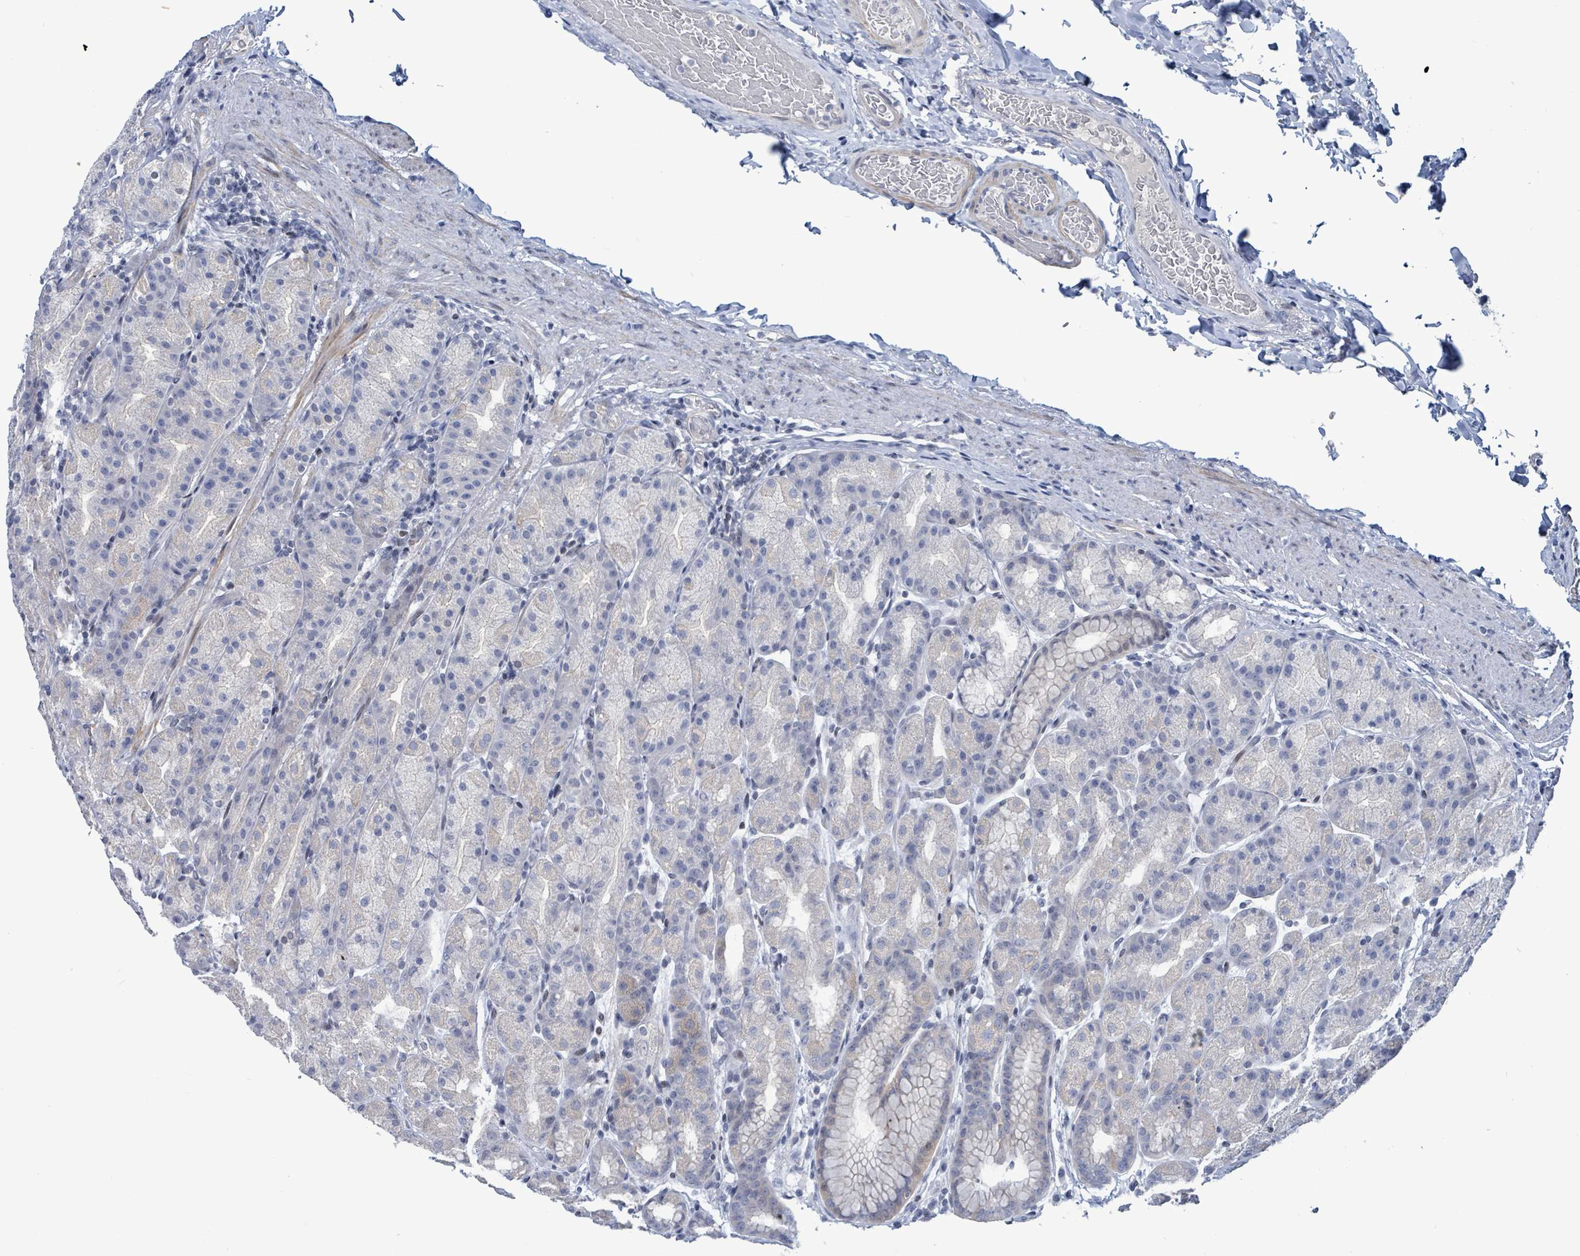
{"staining": {"intensity": "negative", "quantity": "none", "location": "none"}, "tissue": "stomach", "cell_type": "Glandular cells", "image_type": "normal", "snomed": [{"axis": "morphology", "description": "Normal tissue, NOS"}, {"axis": "topography", "description": "Stomach, upper"}, {"axis": "topography", "description": "Stomach"}], "caption": "A histopathology image of stomach stained for a protein demonstrates no brown staining in glandular cells. The staining was performed using DAB to visualize the protein expression in brown, while the nuclei were stained in blue with hematoxylin (Magnification: 20x).", "gene": "NTN3", "patient": {"sex": "male", "age": 68}}